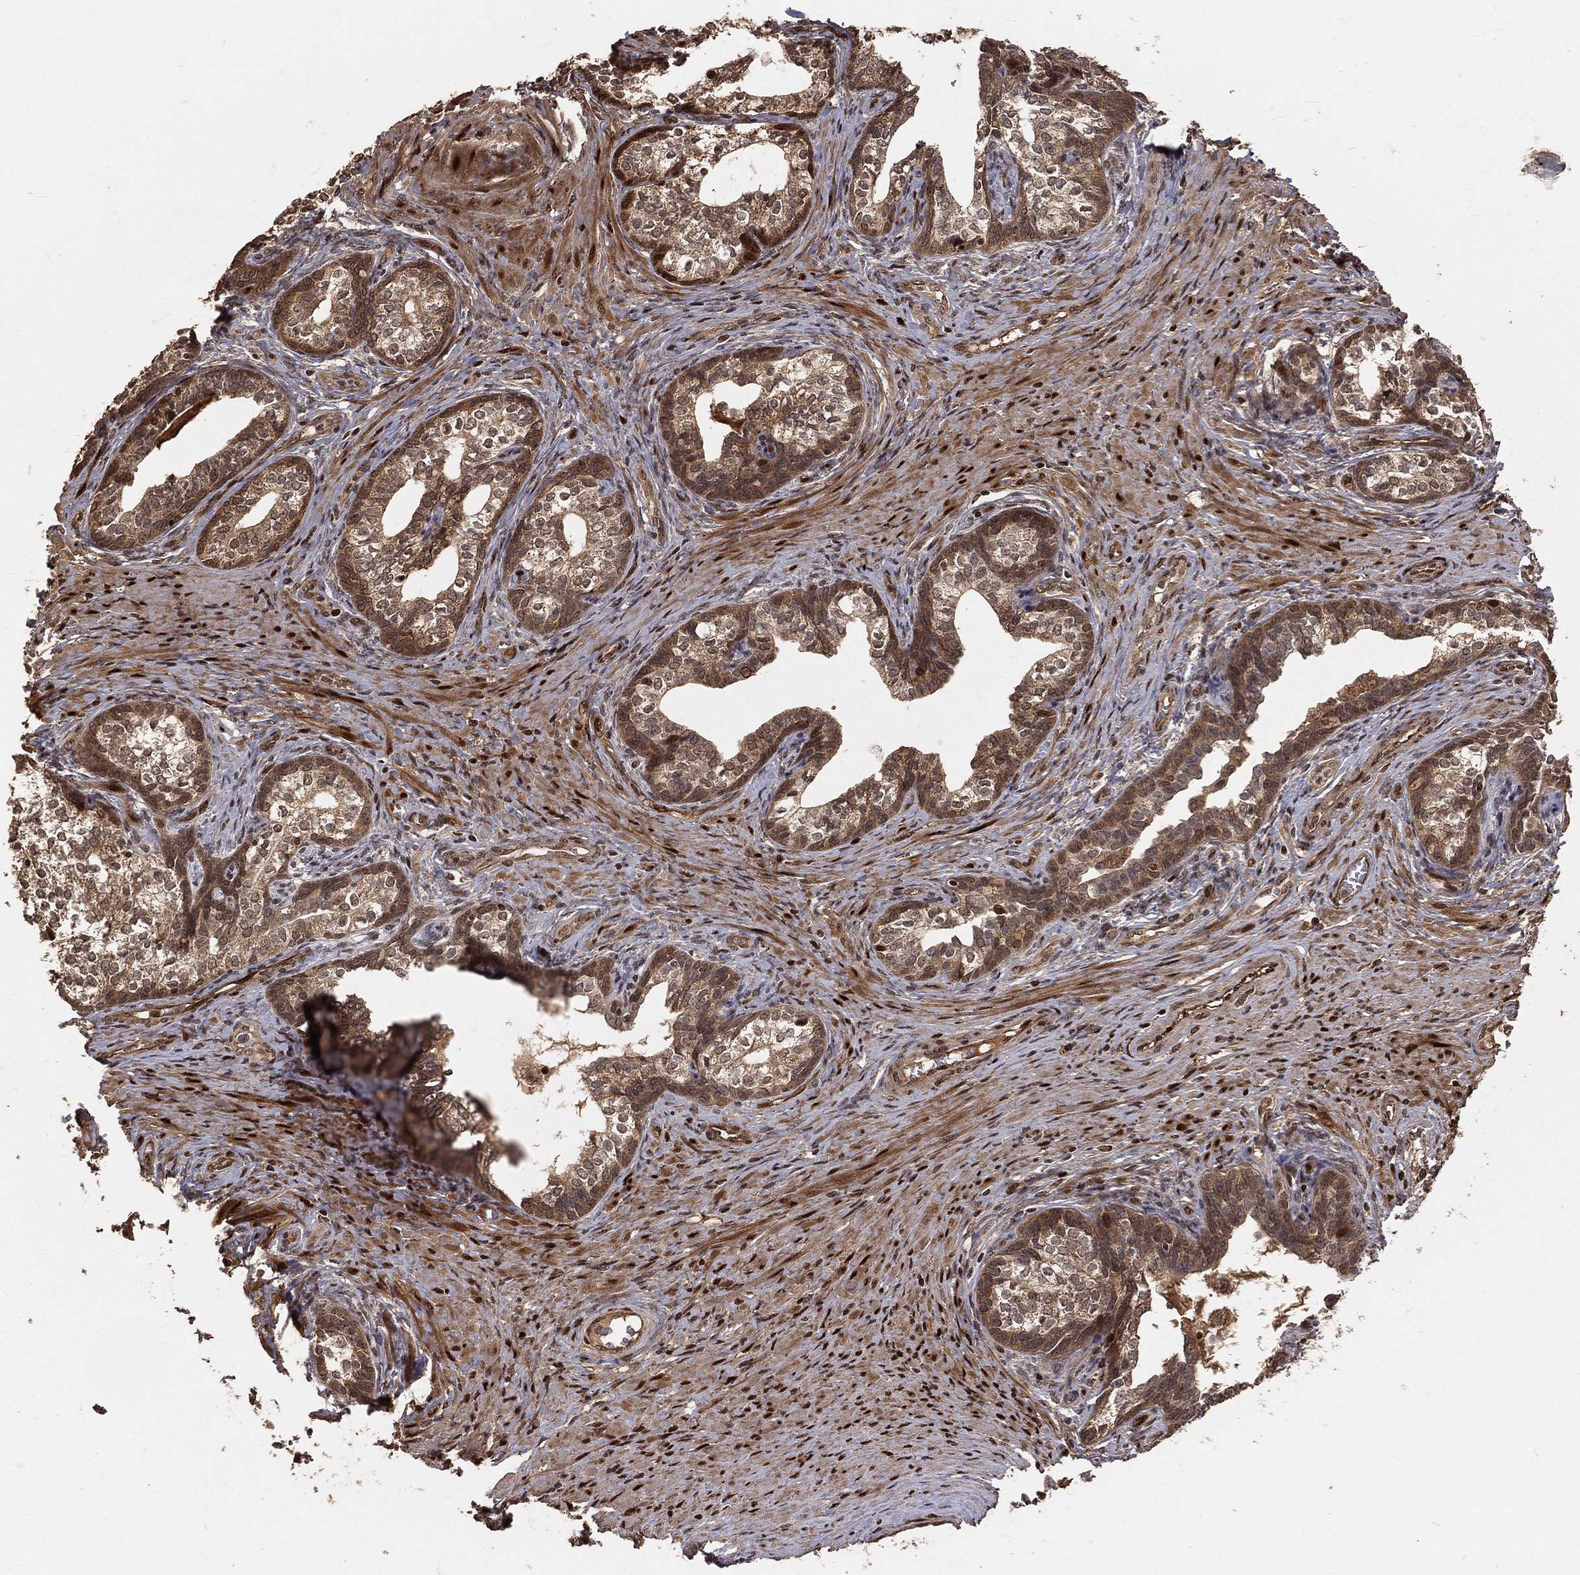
{"staining": {"intensity": "moderate", "quantity": ">75%", "location": "cytoplasmic/membranous"}, "tissue": "prostate cancer", "cell_type": "Tumor cells", "image_type": "cancer", "snomed": [{"axis": "morphology", "description": "Adenocarcinoma, NOS"}, {"axis": "morphology", "description": "Adenocarcinoma, High grade"}, {"axis": "topography", "description": "Prostate"}], "caption": "Protein expression analysis of prostate cancer displays moderate cytoplasmic/membranous positivity in approximately >75% of tumor cells. (Stains: DAB in brown, nuclei in blue, Microscopy: brightfield microscopy at high magnification).", "gene": "MAPK1", "patient": {"sex": "male", "age": 61}}